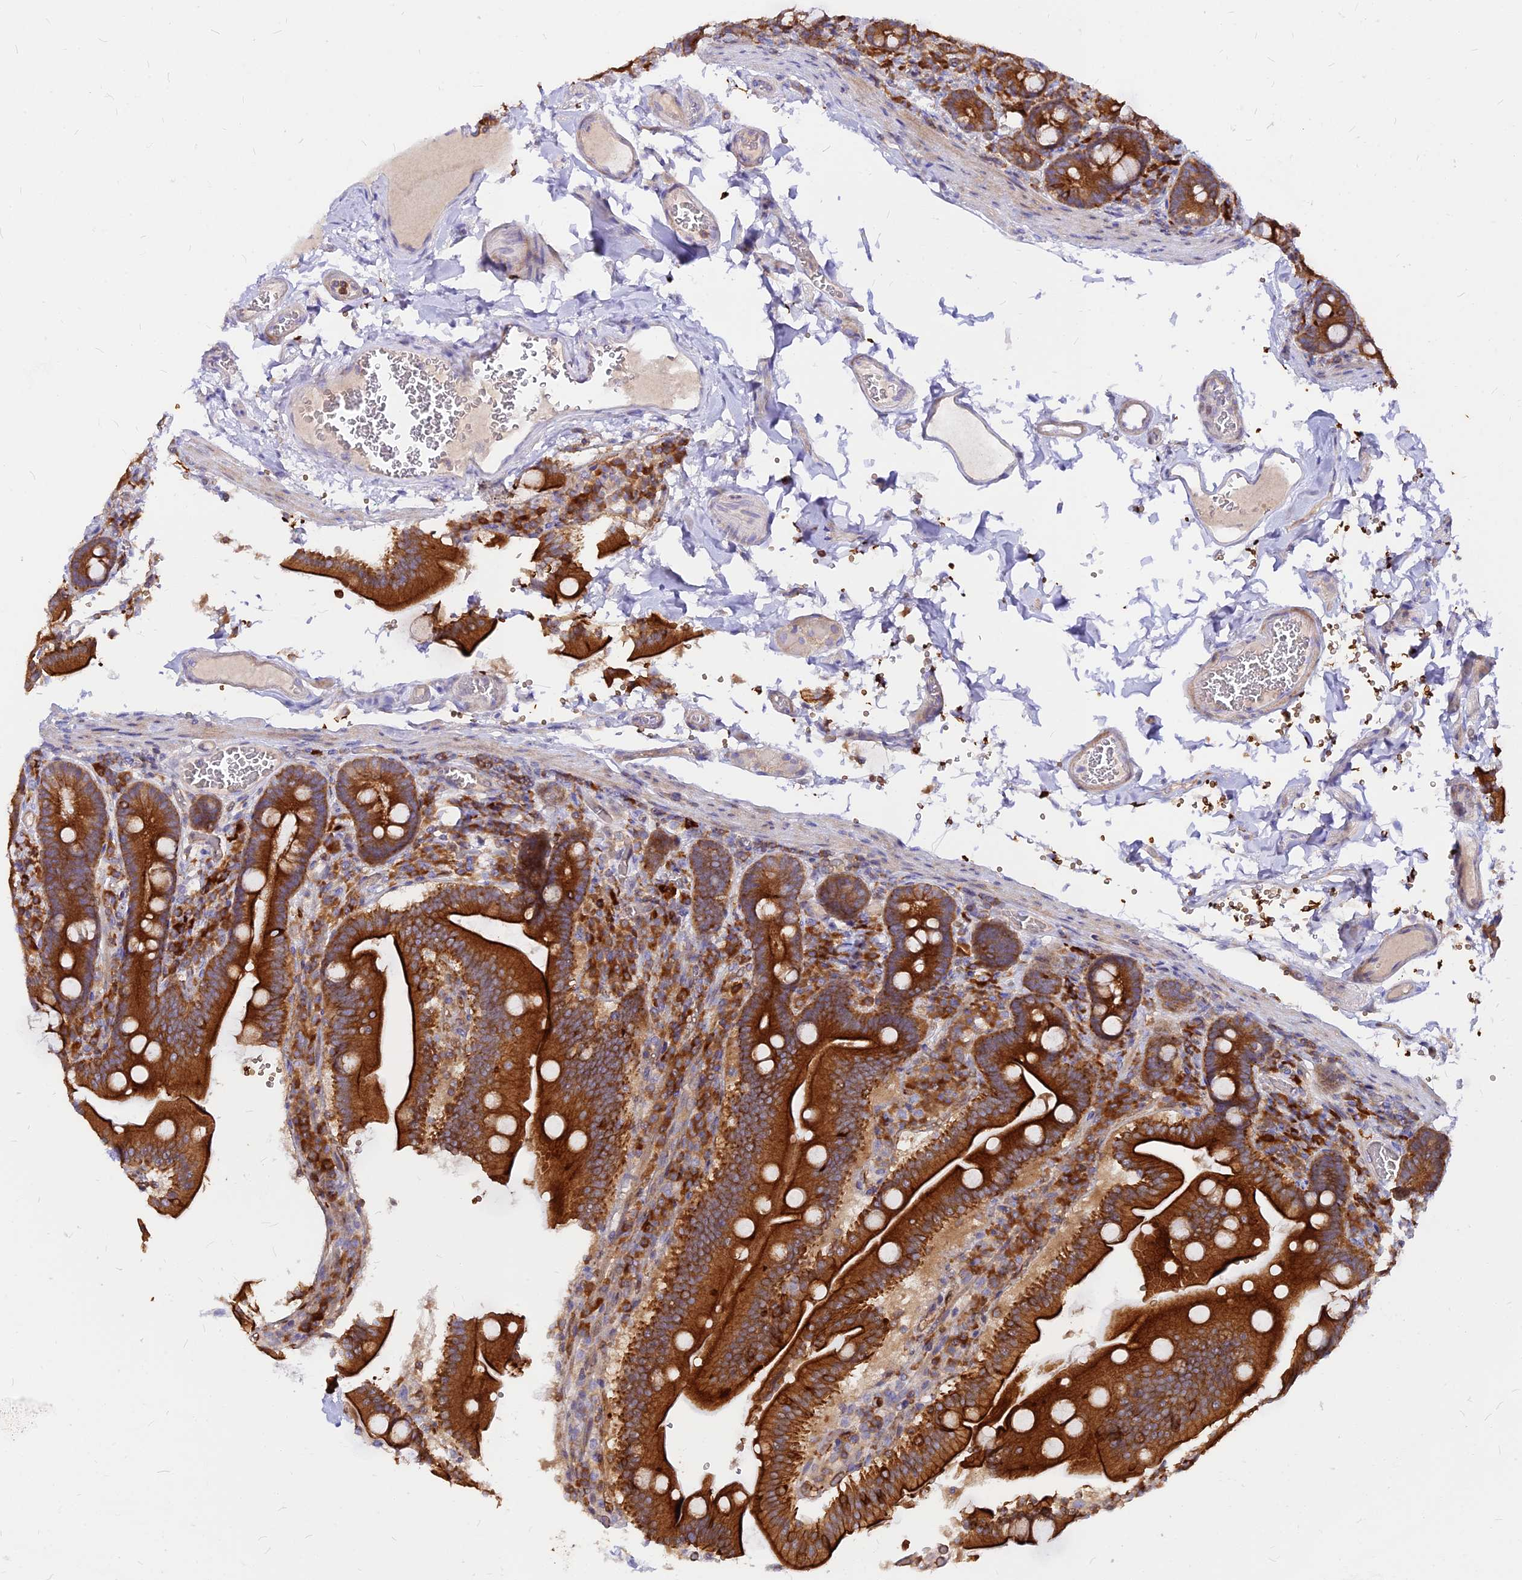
{"staining": {"intensity": "strong", "quantity": ">75%", "location": "cytoplasmic/membranous"}, "tissue": "duodenum", "cell_type": "Glandular cells", "image_type": "normal", "snomed": [{"axis": "morphology", "description": "Normal tissue, NOS"}, {"axis": "topography", "description": "Duodenum"}], "caption": "Protein analysis of benign duodenum exhibits strong cytoplasmic/membranous positivity in about >75% of glandular cells. (DAB (3,3'-diaminobenzidine) = brown stain, brightfield microscopy at high magnification).", "gene": "DENND2D", "patient": {"sex": "female", "age": 62}}